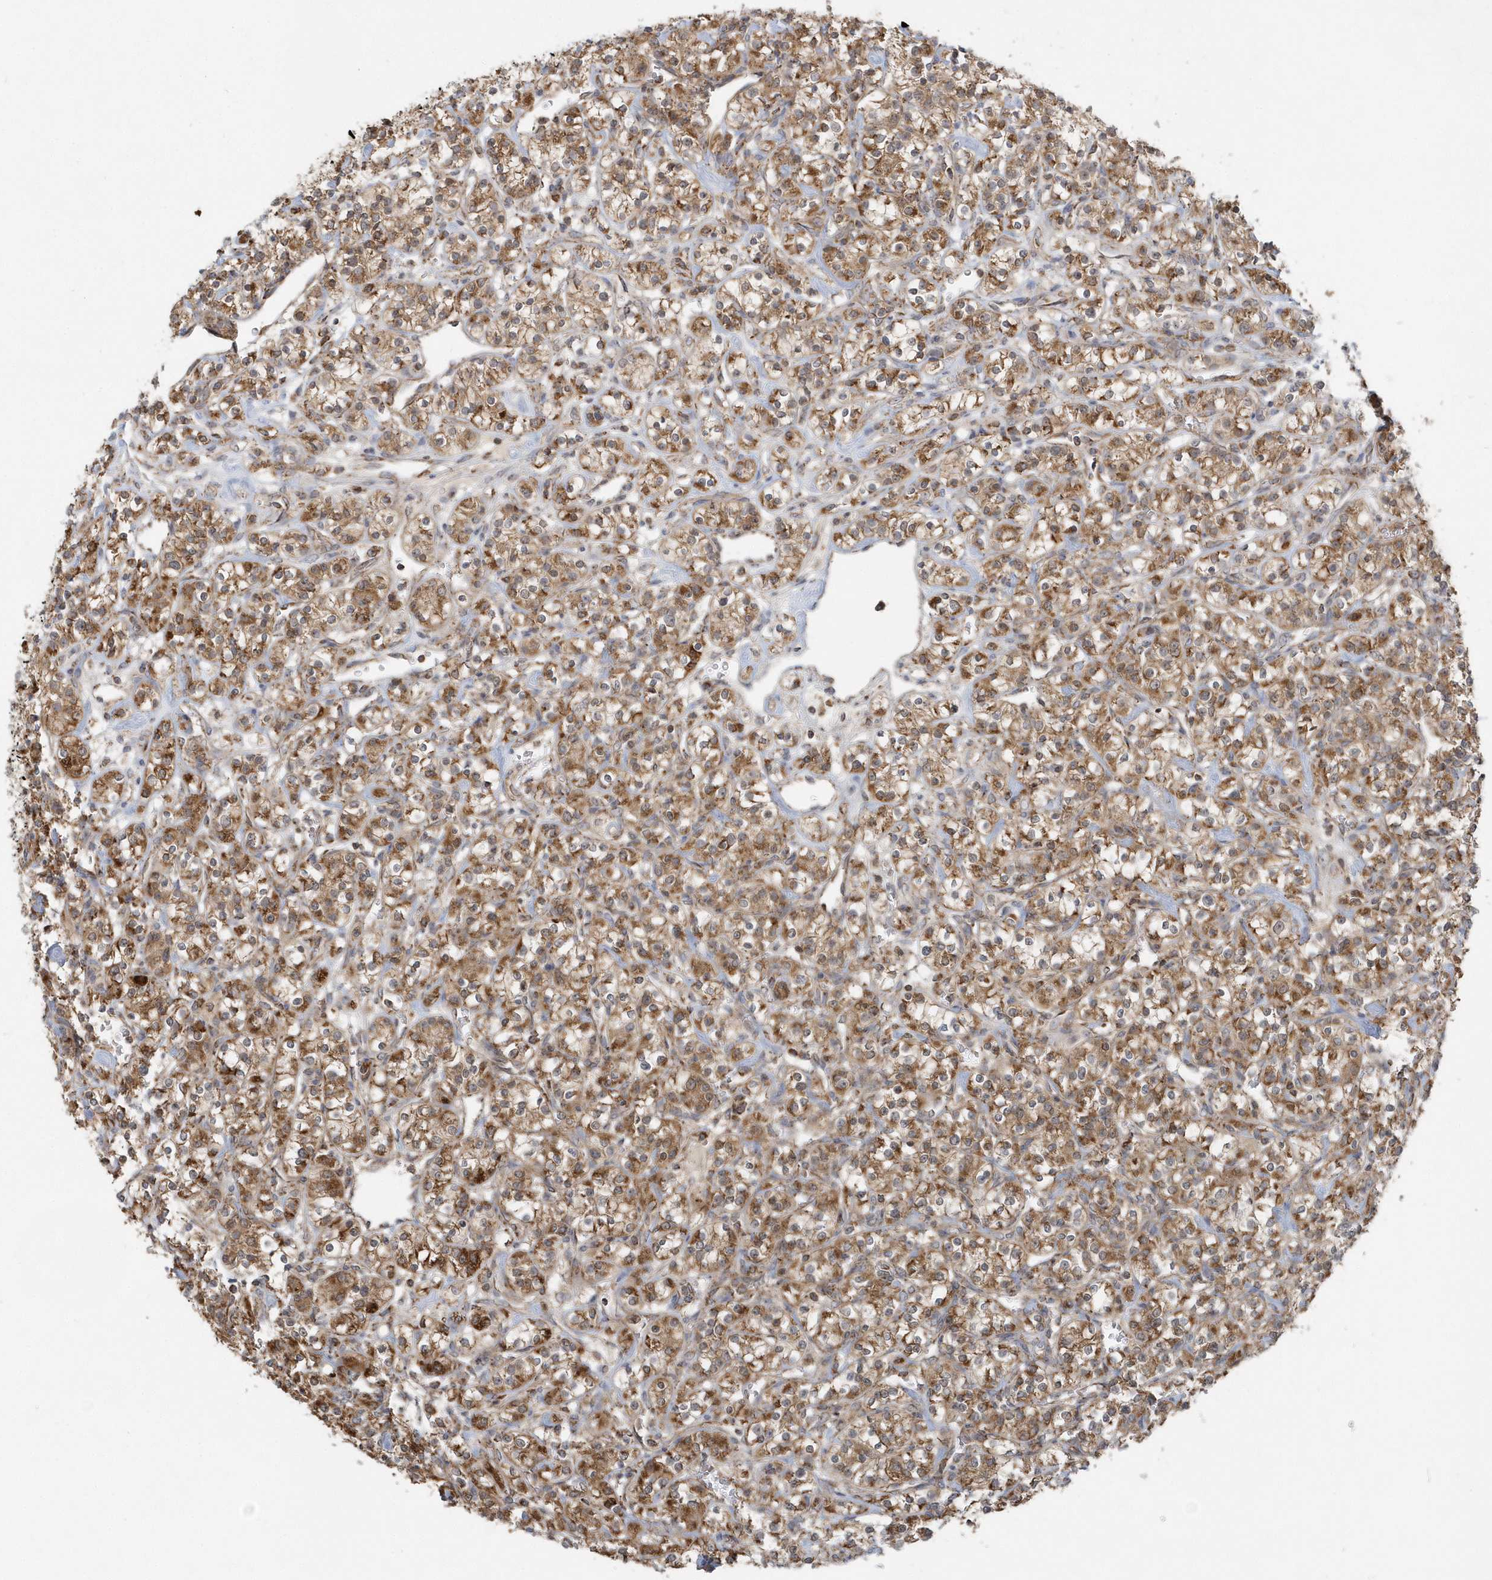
{"staining": {"intensity": "moderate", "quantity": ">75%", "location": "cytoplasmic/membranous"}, "tissue": "renal cancer", "cell_type": "Tumor cells", "image_type": "cancer", "snomed": [{"axis": "morphology", "description": "Adenocarcinoma, NOS"}, {"axis": "topography", "description": "Kidney"}], "caption": "Tumor cells show medium levels of moderate cytoplasmic/membranous positivity in about >75% of cells in adenocarcinoma (renal).", "gene": "PPP1R7", "patient": {"sex": "male", "age": 77}}